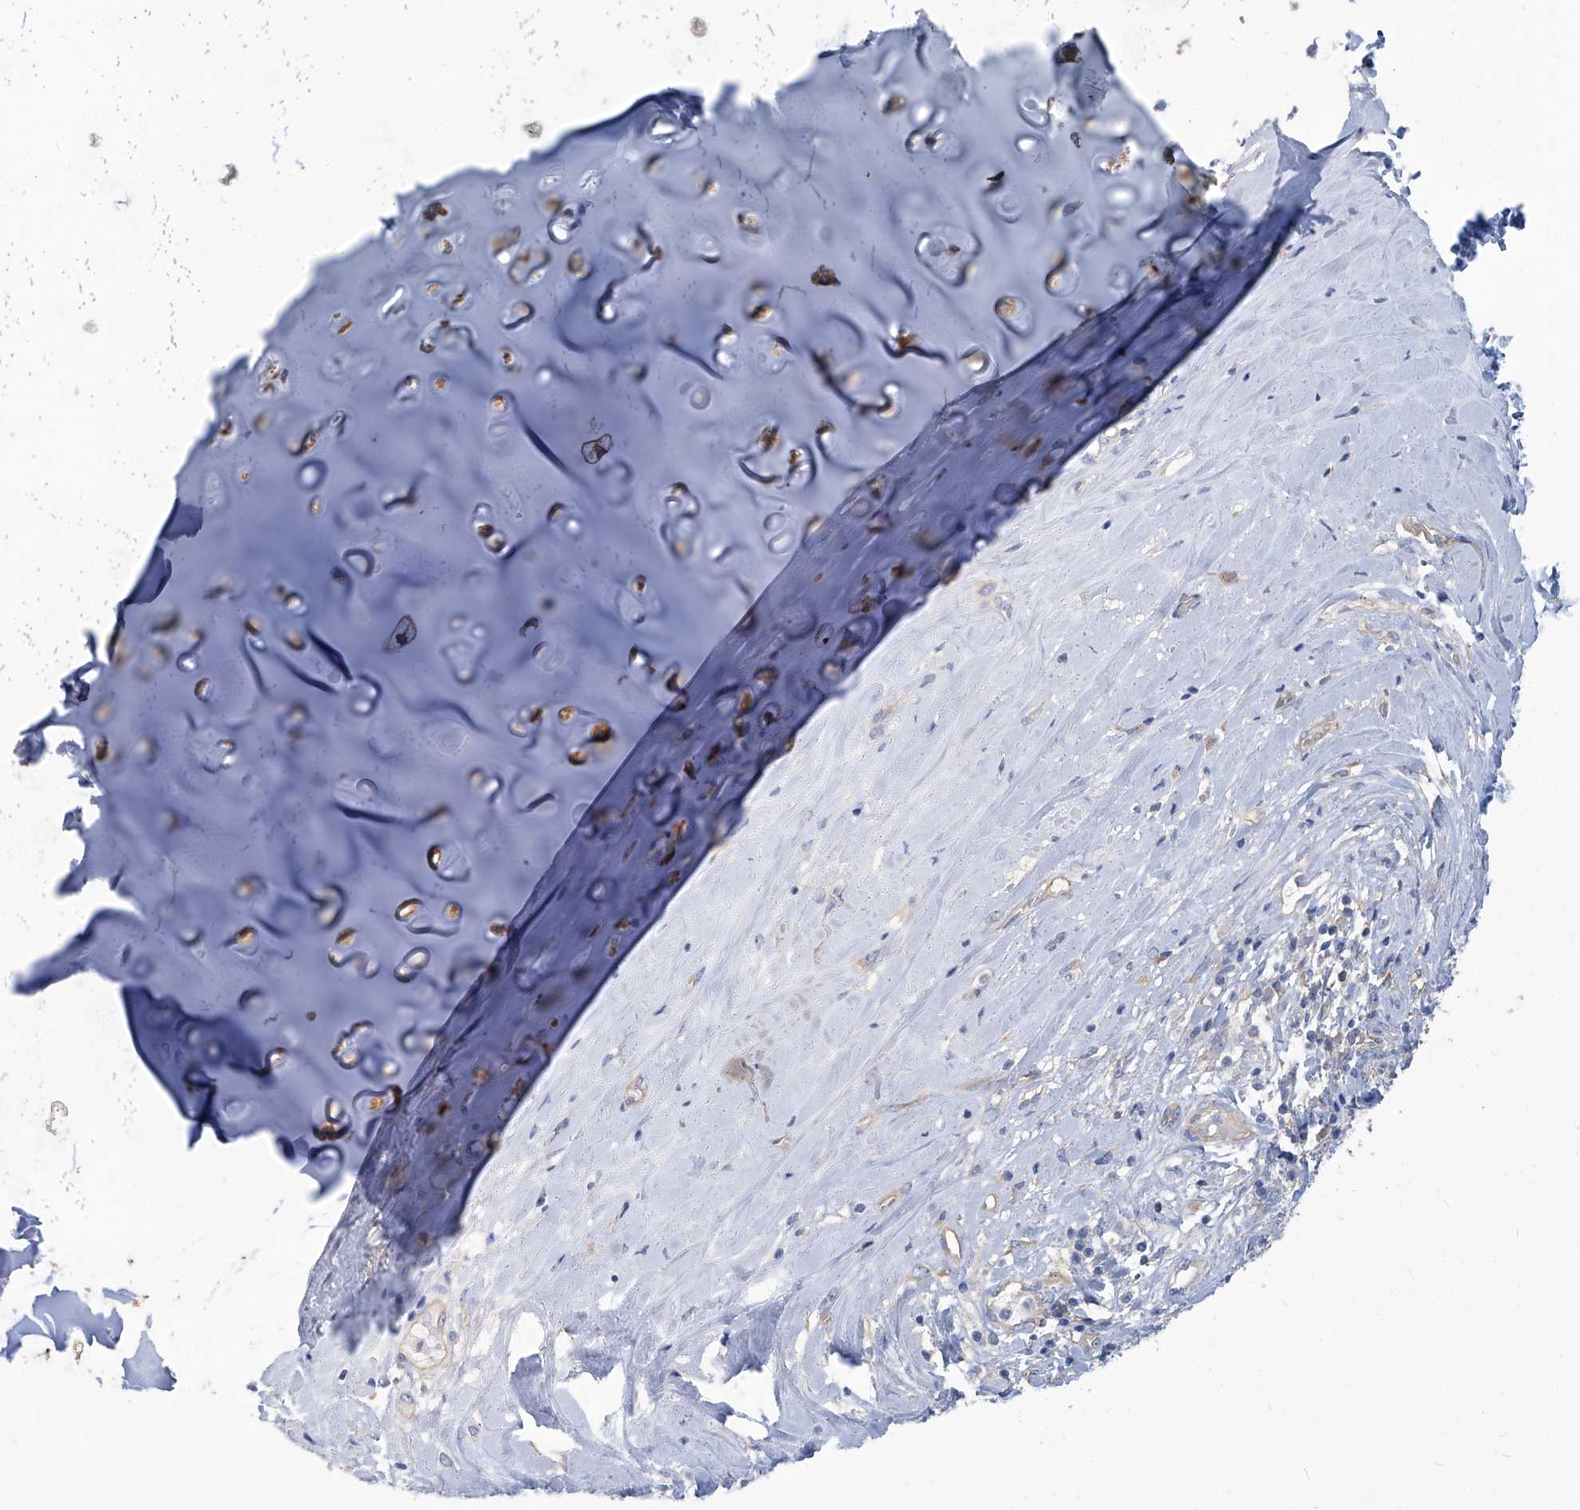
{"staining": {"intensity": "negative", "quantity": "none", "location": "none"}, "tissue": "adipose tissue", "cell_type": "Adipocytes", "image_type": "normal", "snomed": [{"axis": "morphology", "description": "Normal tissue, NOS"}, {"axis": "morphology", "description": "Basal cell carcinoma"}, {"axis": "topography", "description": "Cartilage tissue"}, {"axis": "topography", "description": "Nasopharynx"}, {"axis": "topography", "description": "Oral tissue"}], "caption": "IHC of normal human adipose tissue reveals no staining in adipocytes.", "gene": "PFKL", "patient": {"sex": "female", "age": 77}}